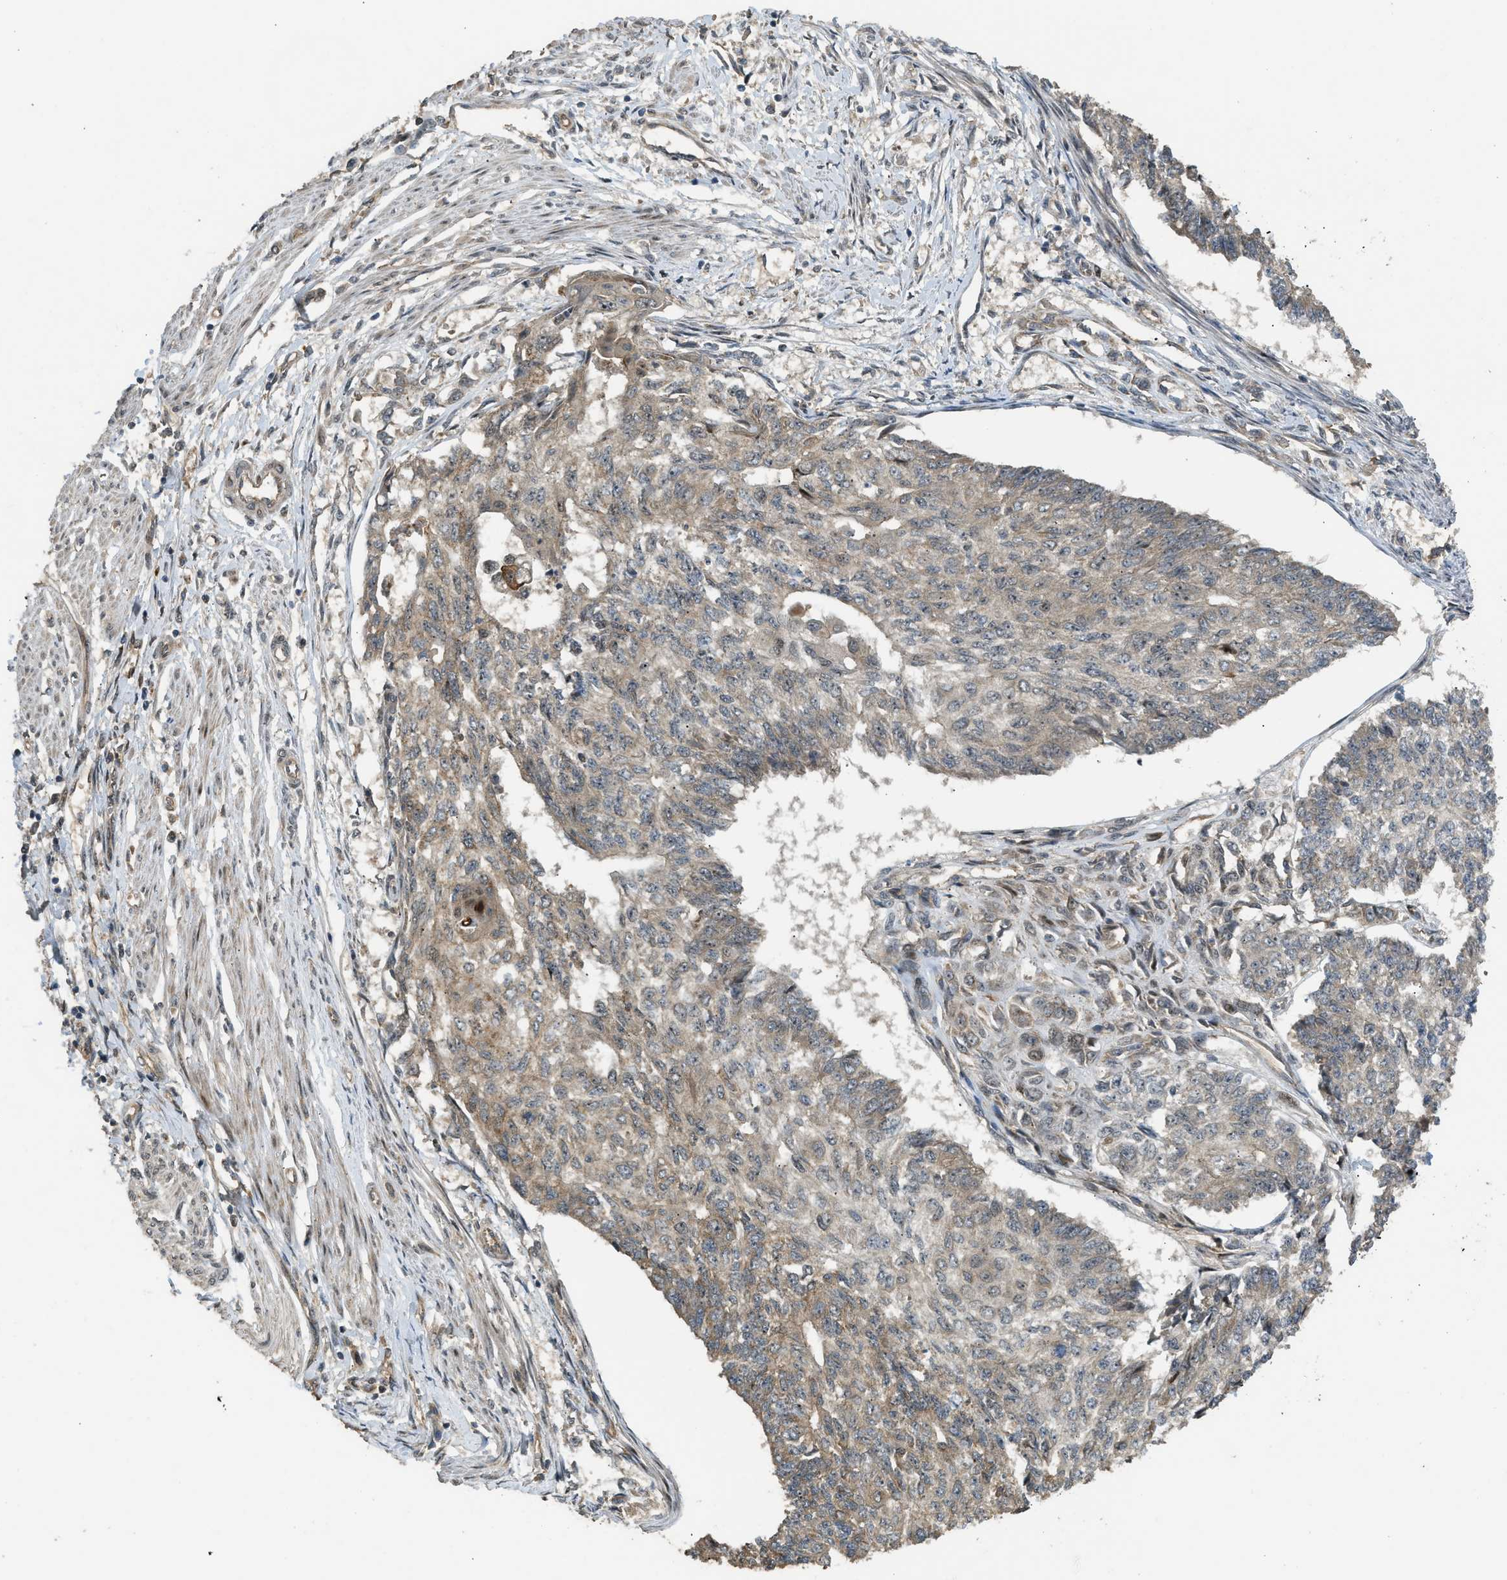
{"staining": {"intensity": "negative", "quantity": "none", "location": "none"}, "tissue": "endometrial cancer", "cell_type": "Tumor cells", "image_type": "cancer", "snomed": [{"axis": "morphology", "description": "Adenocarcinoma, NOS"}, {"axis": "topography", "description": "Endometrium"}], "caption": "There is no significant staining in tumor cells of endometrial cancer.", "gene": "GET1", "patient": {"sex": "female", "age": 32}}